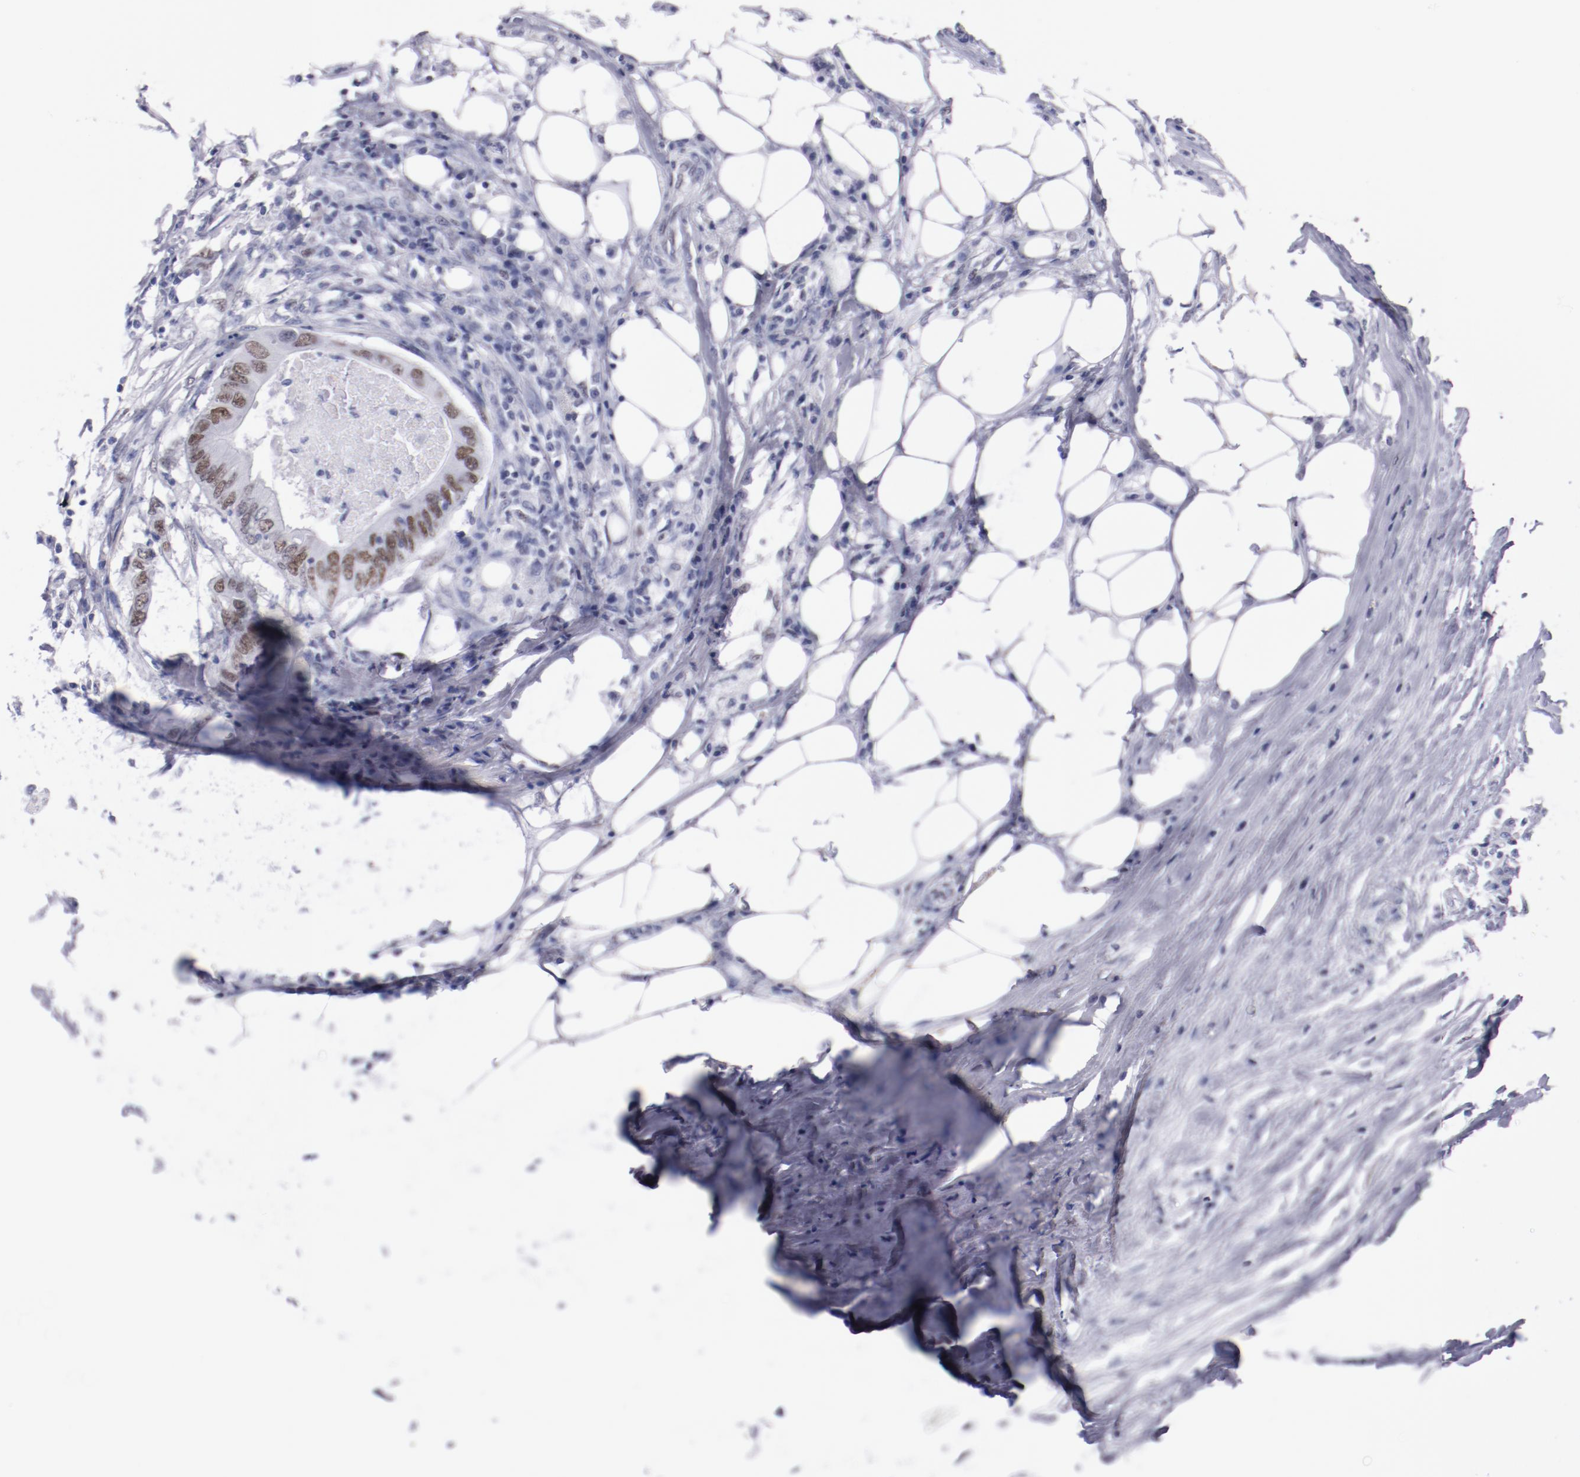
{"staining": {"intensity": "moderate", "quantity": ">75%", "location": "nuclear"}, "tissue": "colorectal cancer", "cell_type": "Tumor cells", "image_type": "cancer", "snomed": [{"axis": "morphology", "description": "Adenocarcinoma, NOS"}, {"axis": "topography", "description": "Colon"}], "caption": "Adenocarcinoma (colorectal) stained with a brown dye exhibits moderate nuclear positive staining in about >75% of tumor cells.", "gene": "HNF1B", "patient": {"sex": "male", "age": 71}}